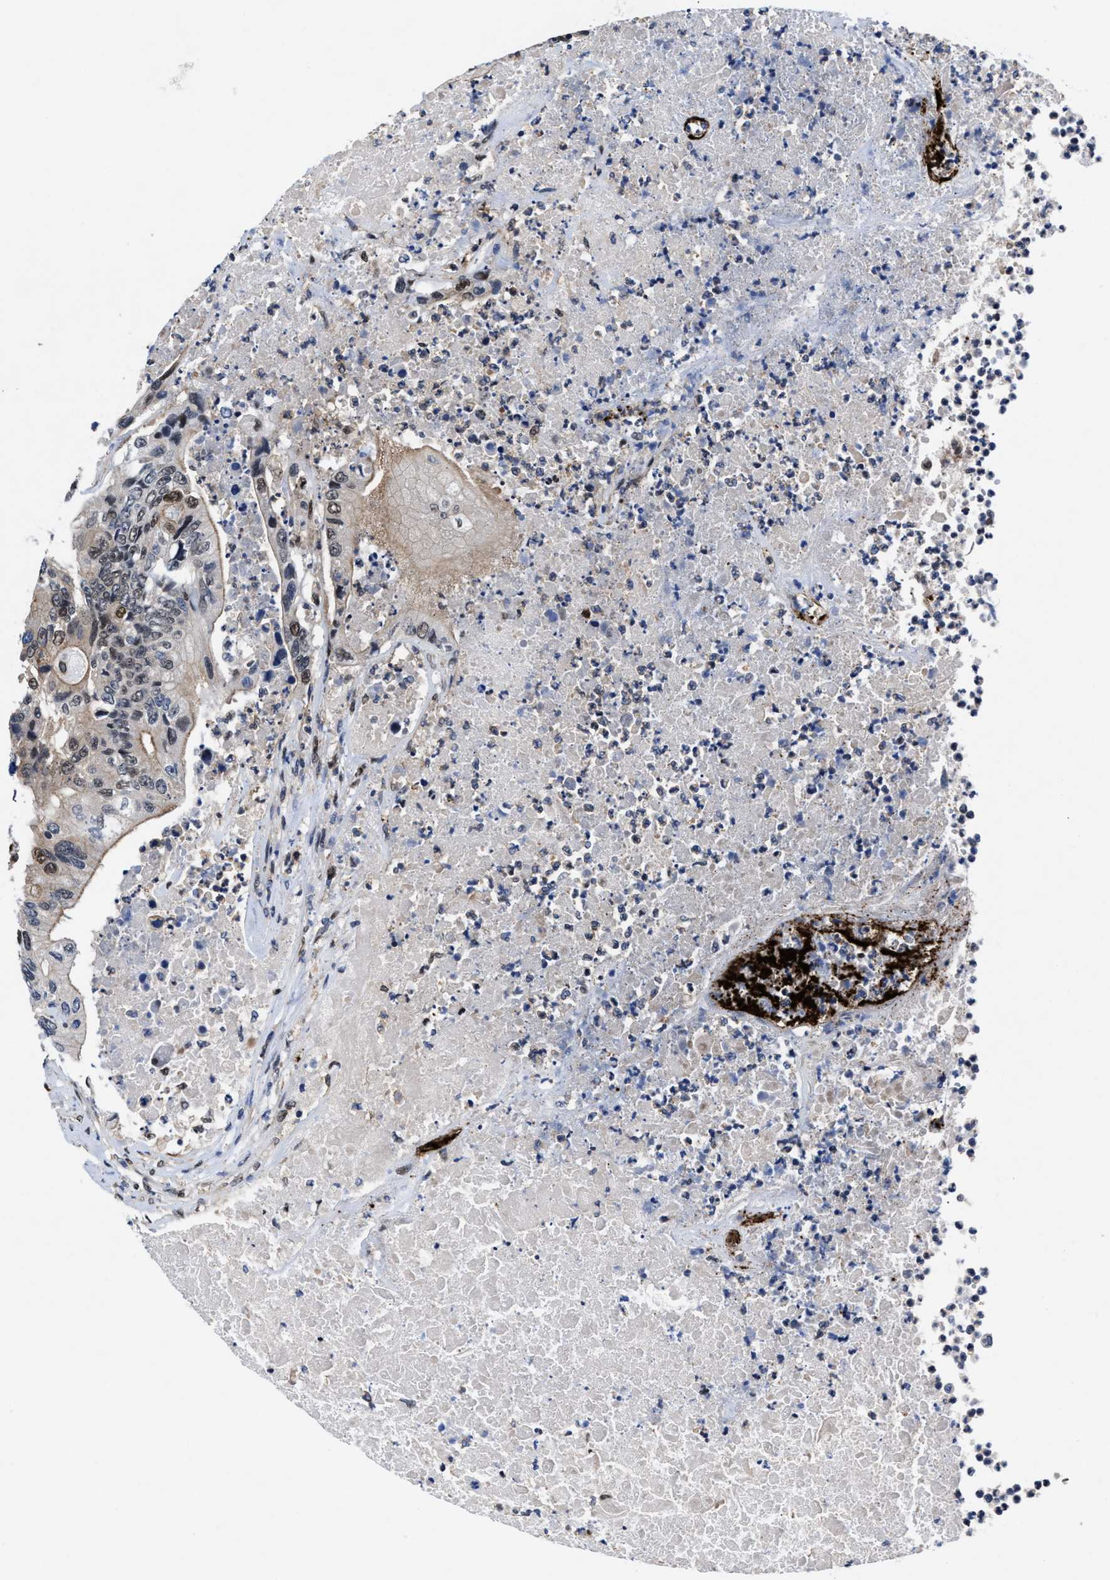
{"staining": {"intensity": "moderate", "quantity": "25%-75%", "location": "cytoplasmic/membranous,nuclear"}, "tissue": "colorectal cancer", "cell_type": "Tumor cells", "image_type": "cancer", "snomed": [{"axis": "morphology", "description": "Adenocarcinoma, NOS"}, {"axis": "topography", "description": "Colon"}], "caption": "A brown stain shows moderate cytoplasmic/membranous and nuclear expression of a protein in colorectal cancer tumor cells.", "gene": "ACLY", "patient": {"sex": "female", "age": 77}}